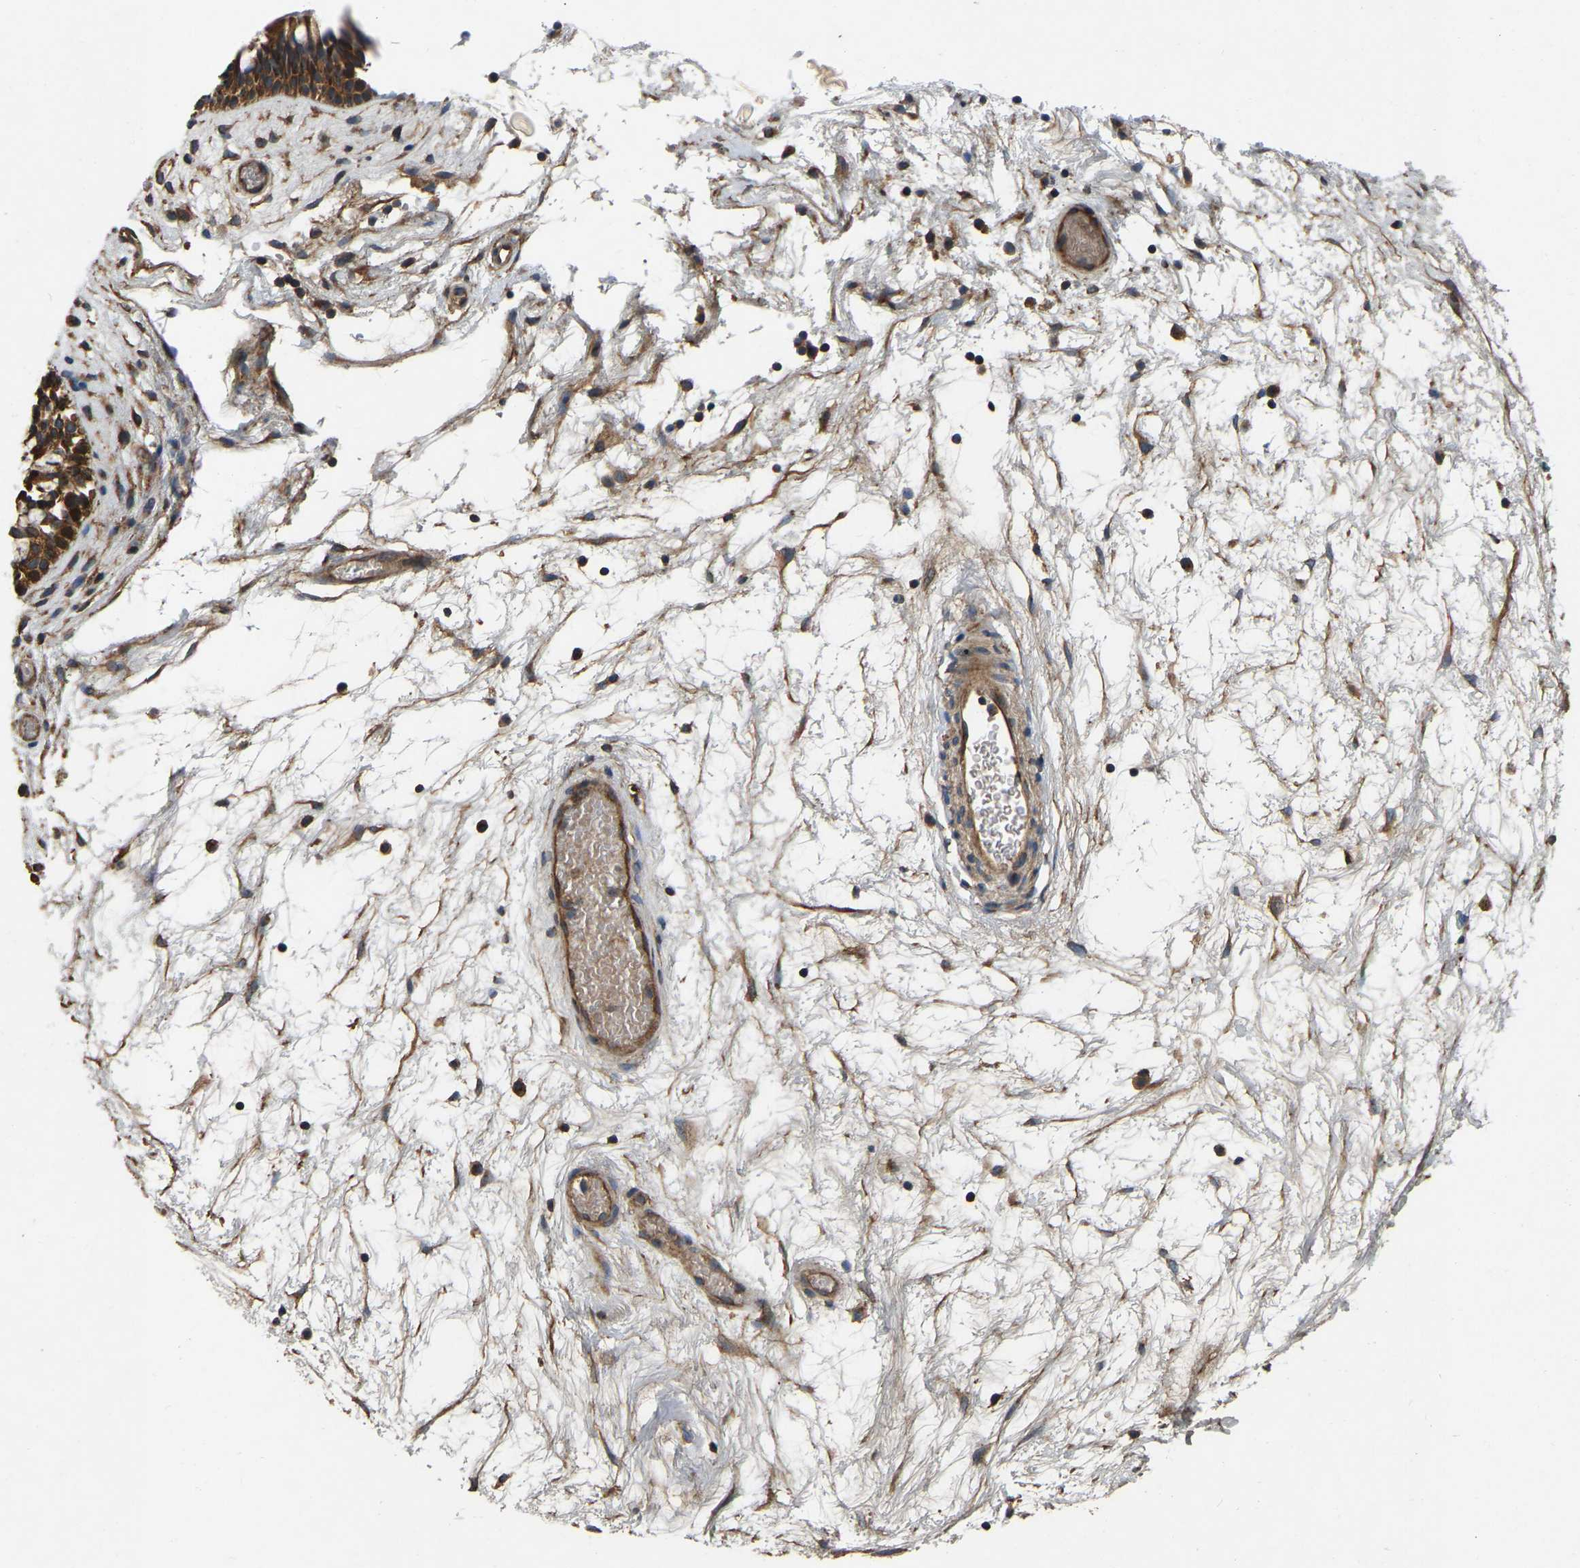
{"staining": {"intensity": "strong", "quantity": ">75%", "location": "cytoplasmic/membranous"}, "tissue": "nasopharynx", "cell_type": "Respiratory epithelial cells", "image_type": "normal", "snomed": [{"axis": "morphology", "description": "Normal tissue, NOS"}, {"axis": "morphology", "description": "Inflammation, NOS"}, {"axis": "topography", "description": "Nasopharynx"}], "caption": "High-magnification brightfield microscopy of normal nasopharynx stained with DAB (3,3'-diaminobenzidine) (brown) and counterstained with hematoxylin (blue). respiratory epithelial cells exhibit strong cytoplasmic/membranous positivity is identified in approximately>75% of cells.", "gene": "SAMD9L", "patient": {"sex": "male", "age": 48}}